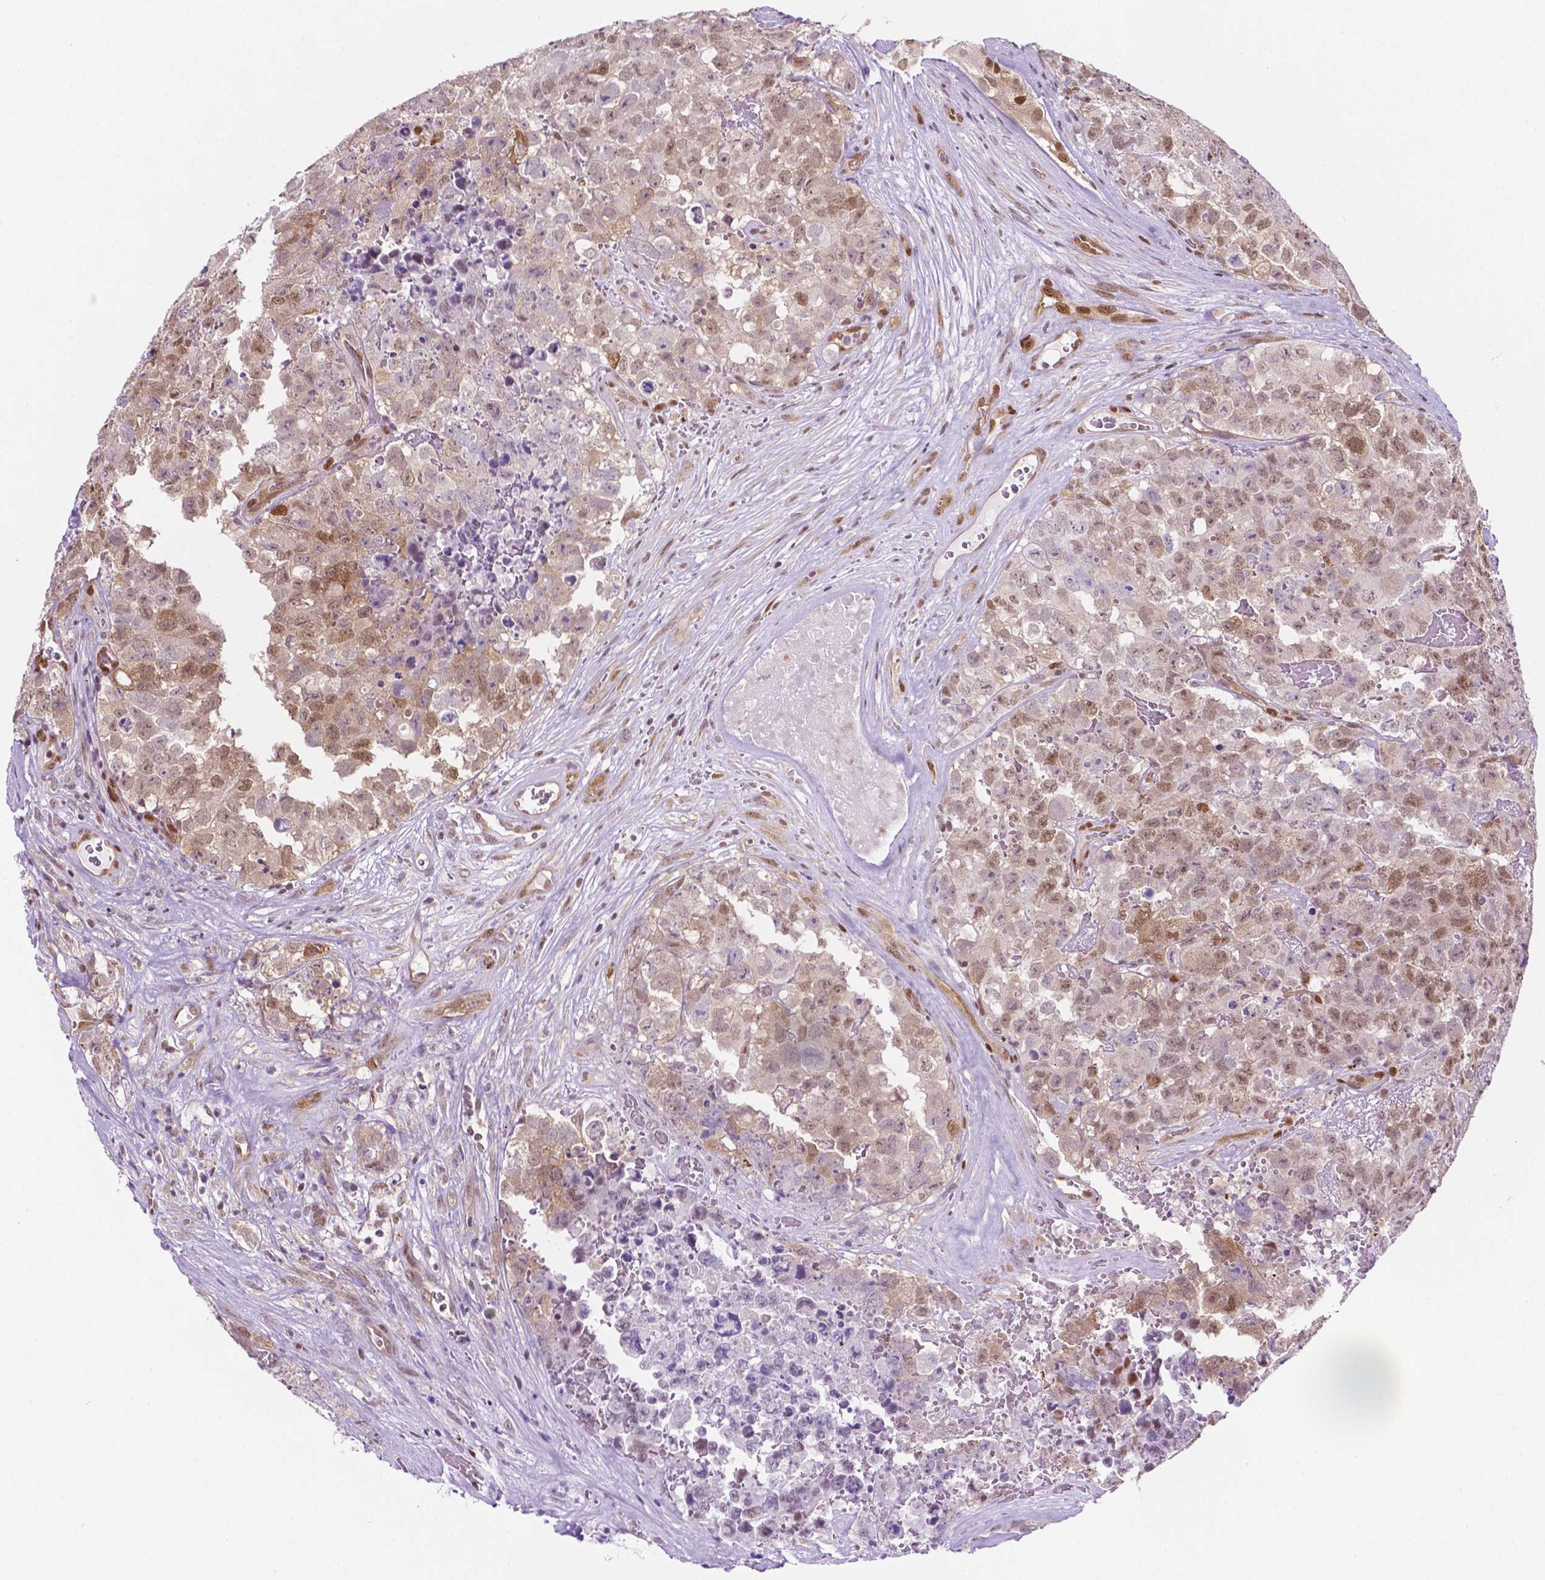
{"staining": {"intensity": "weak", "quantity": "25%-75%", "location": "cytoplasmic/membranous,nuclear"}, "tissue": "testis cancer", "cell_type": "Tumor cells", "image_type": "cancer", "snomed": [{"axis": "morphology", "description": "Carcinoma, Embryonal, NOS"}, {"axis": "topography", "description": "Testis"}], "caption": "This is an image of immunohistochemistry (IHC) staining of testis cancer, which shows weak expression in the cytoplasmic/membranous and nuclear of tumor cells.", "gene": "ERF", "patient": {"sex": "male", "age": 18}}